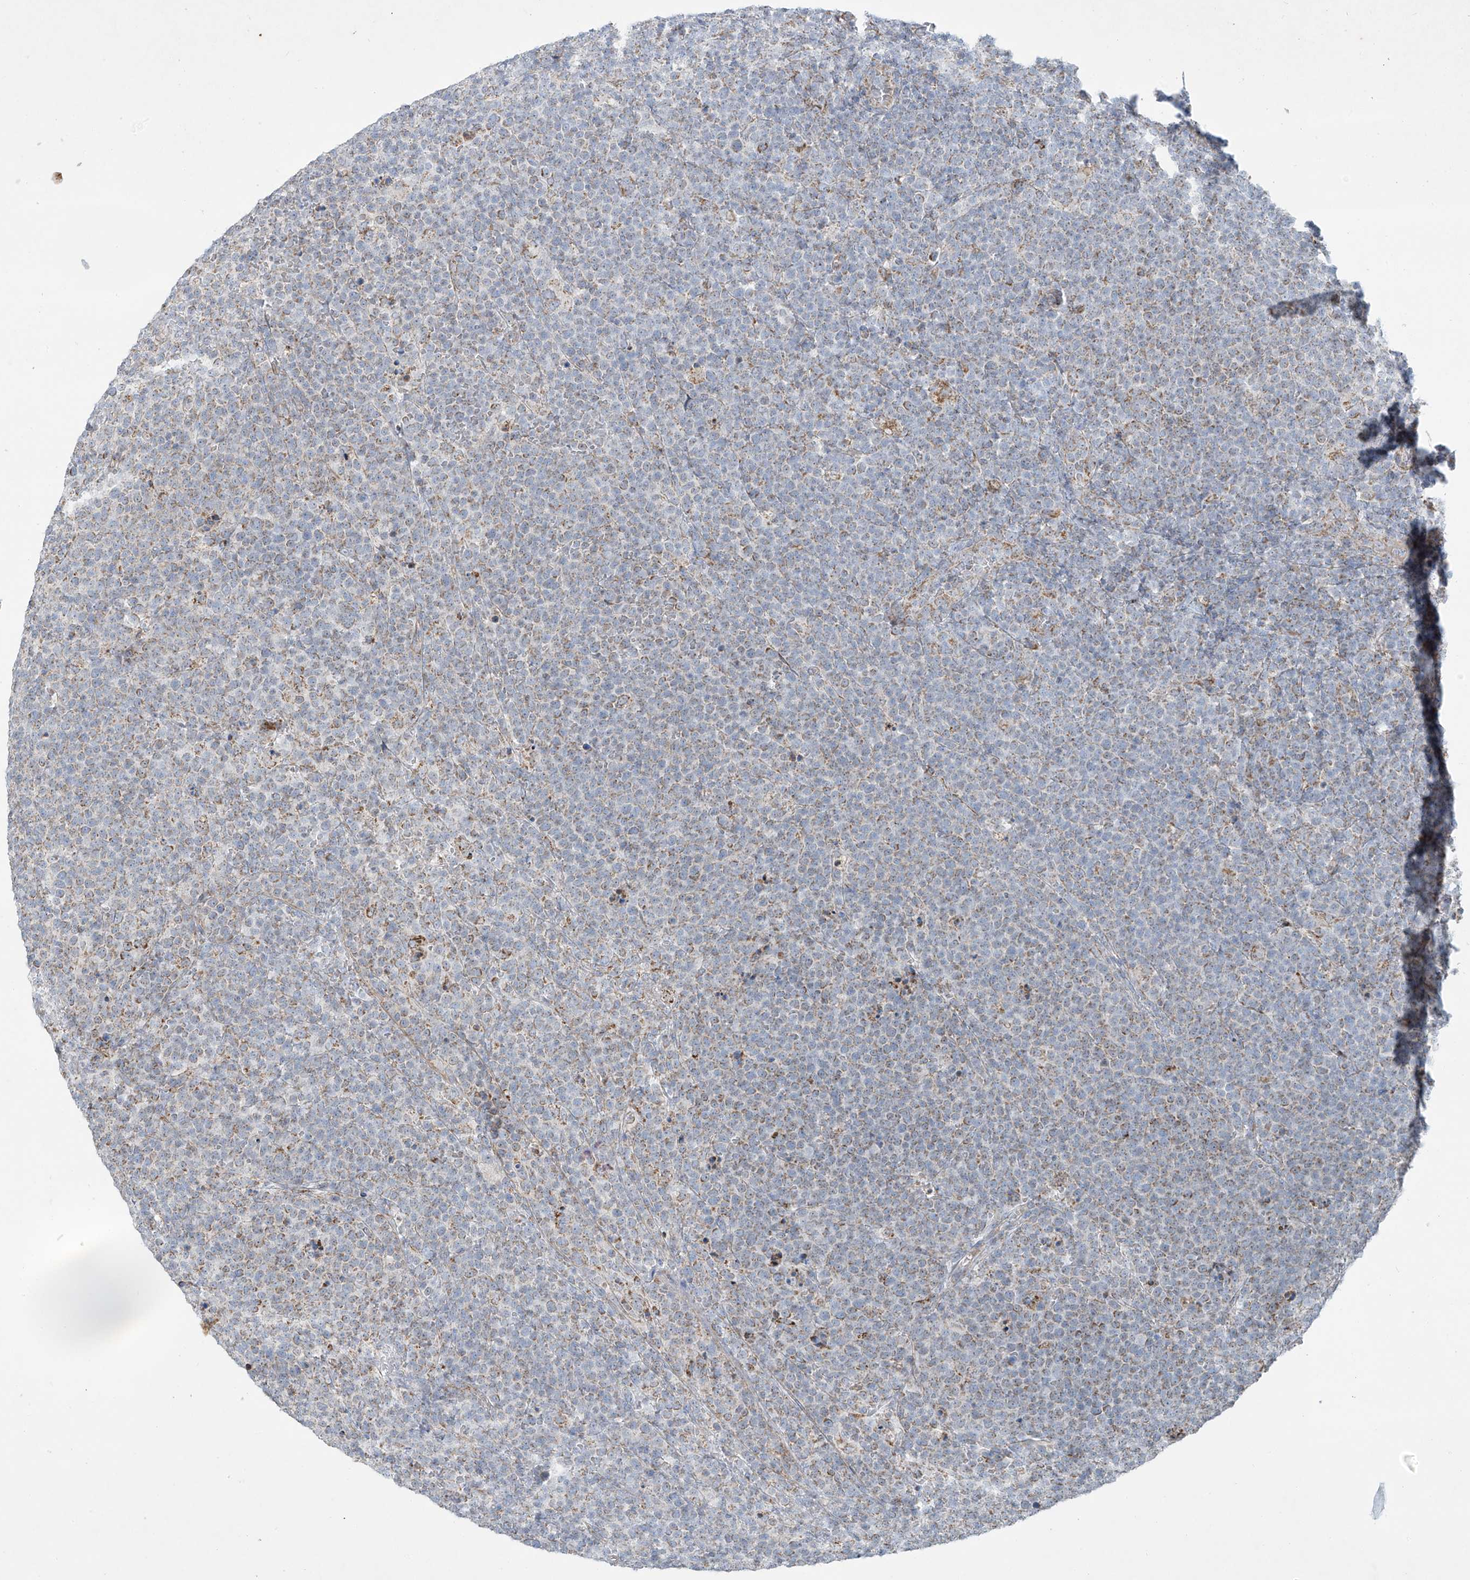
{"staining": {"intensity": "weak", "quantity": "25%-75%", "location": "cytoplasmic/membranous"}, "tissue": "lymphoma", "cell_type": "Tumor cells", "image_type": "cancer", "snomed": [{"axis": "morphology", "description": "Malignant lymphoma, non-Hodgkin's type, High grade"}, {"axis": "topography", "description": "Lymph node"}], "caption": "Immunohistochemistry (IHC) of high-grade malignant lymphoma, non-Hodgkin's type demonstrates low levels of weak cytoplasmic/membranous staining in about 25%-75% of tumor cells.", "gene": "SMDT1", "patient": {"sex": "male", "age": 61}}